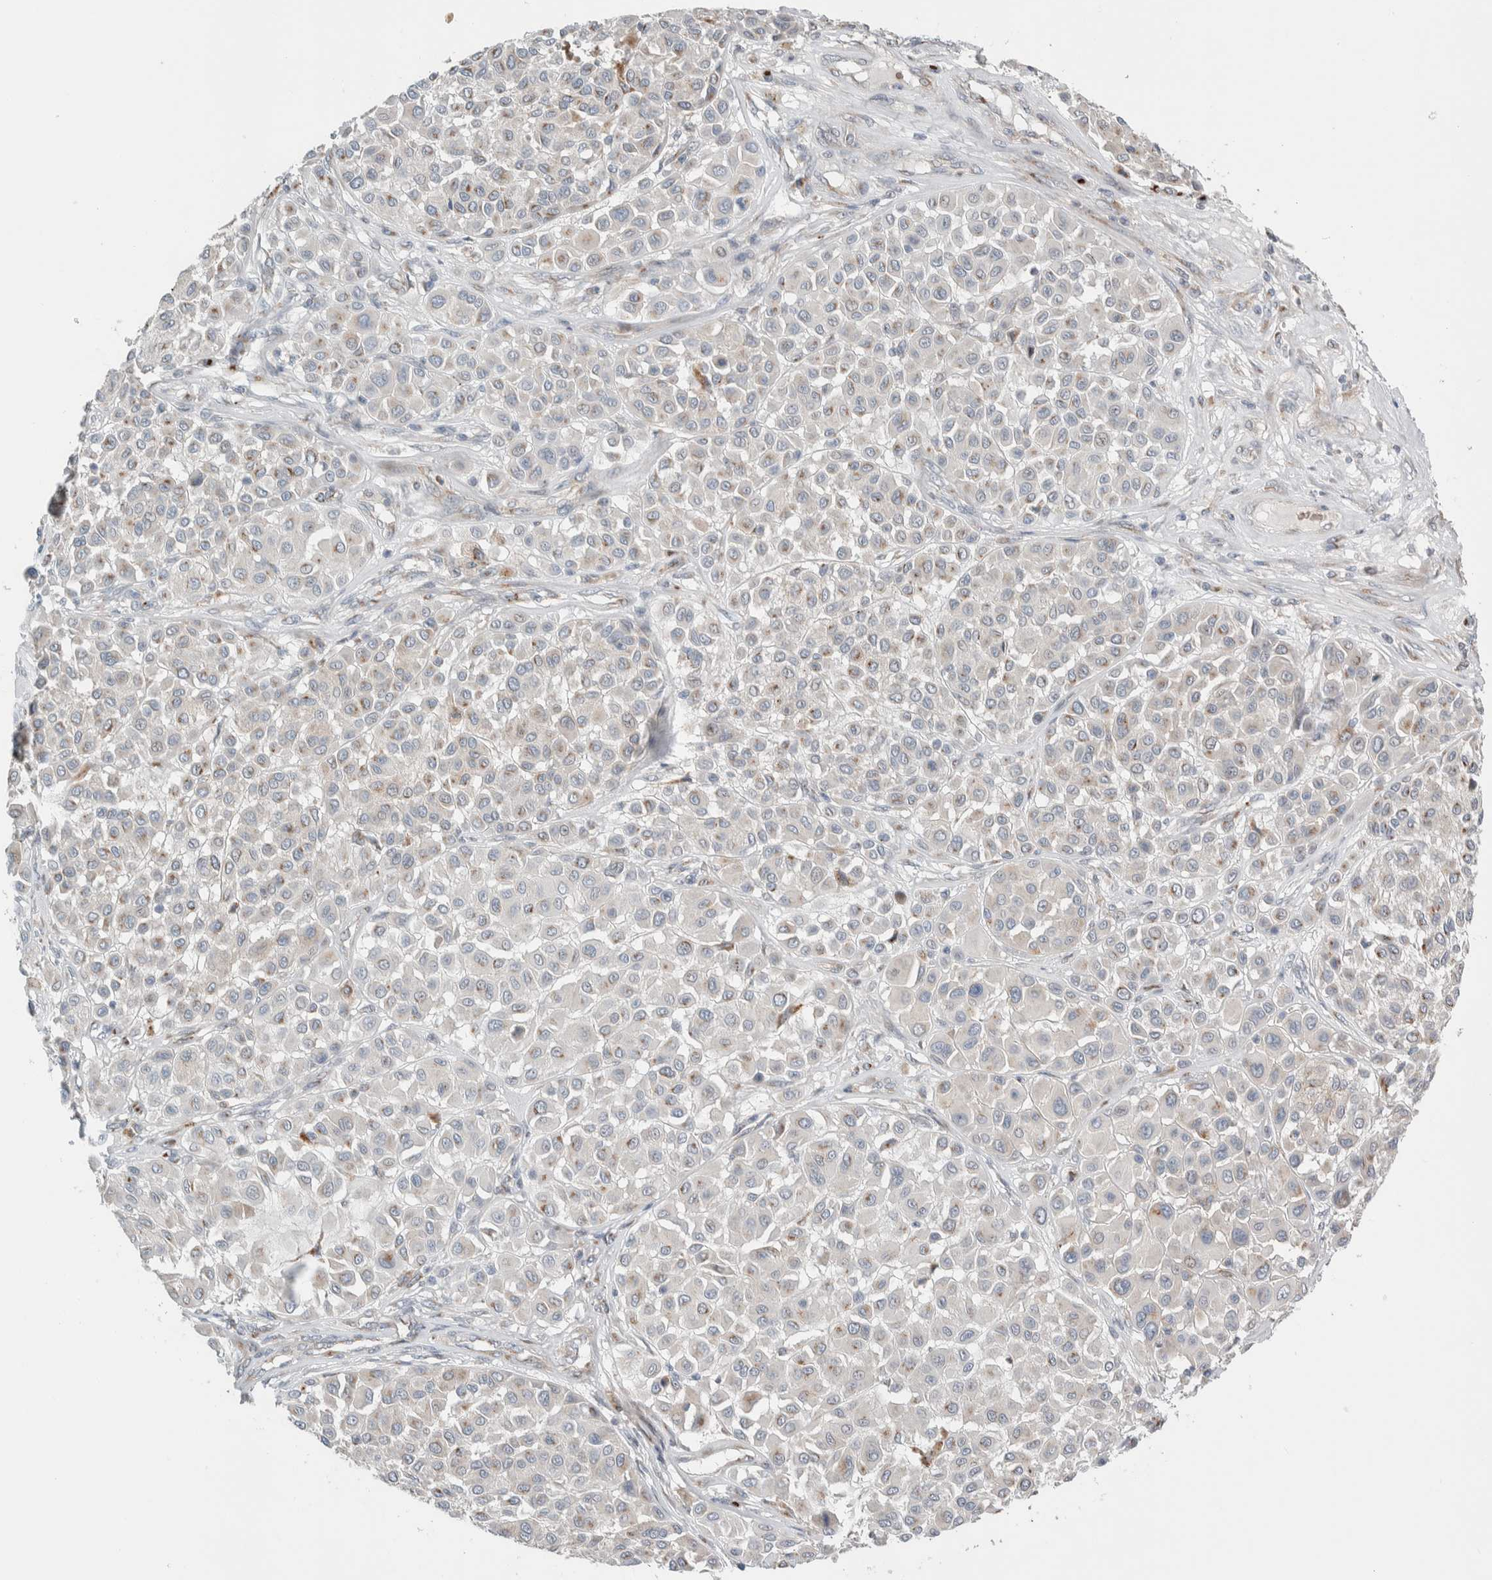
{"staining": {"intensity": "weak", "quantity": "25%-75%", "location": "cytoplasmic/membranous"}, "tissue": "melanoma", "cell_type": "Tumor cells", "image_type": "cancer", "snomed": [{"axis": "morphology", "description": "Malignant melanoma, Metastatic site"}, {"axis": "topography", "description": "Soft tissue"}], "caption": "Brown immunohistochemical staining in melanoma displays weak cytoplasmic/membranous positivity in approximately 25%-75% of tumor cells.", "gene": "SLC38A10", "patient": {"sex": "male", "age": 41}}